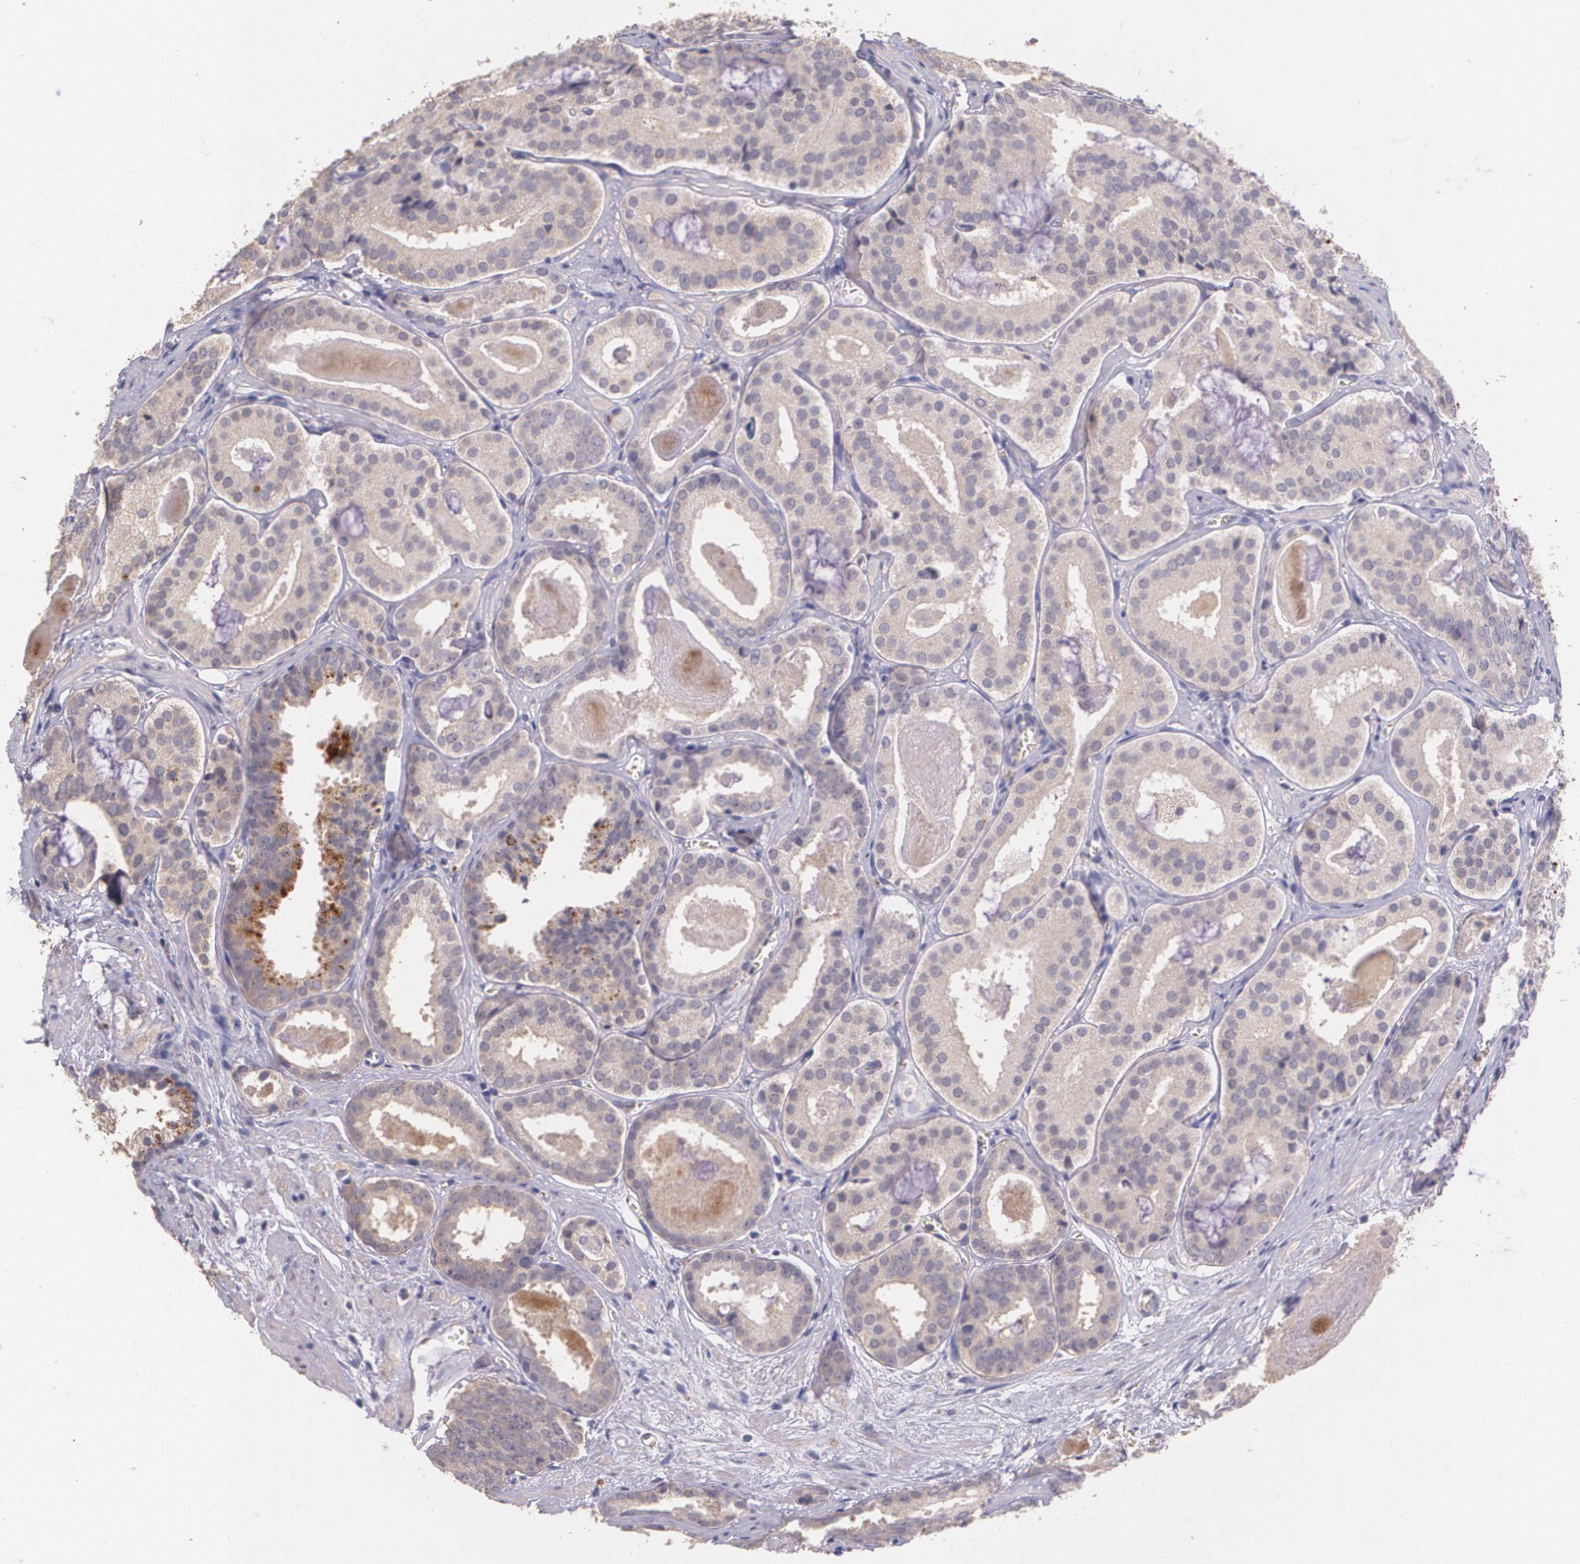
{"staining": {"intensity": "weak", "quantity": ">75%", "location": "cytoplasmic/membranous"}, "tissue": "prostate cancer", "cell_type": "Tumor cells", "image_type": "cancer", "snomed": [{"axis": "morphology", "description": "Adenocarcinoma, Medium grade"}, {"axis": "topography", "description": "Prostate"}], "caption": "Approximately >75% of tumor cells in human prostate adenocarcinoma (medium-grade) reveal weak cytoplasmic/membranous protein expression as visualized by brown immunohistochemical staining.", "gene": "TM4SF1", "patient": {"sex": "male", "age": 64}}